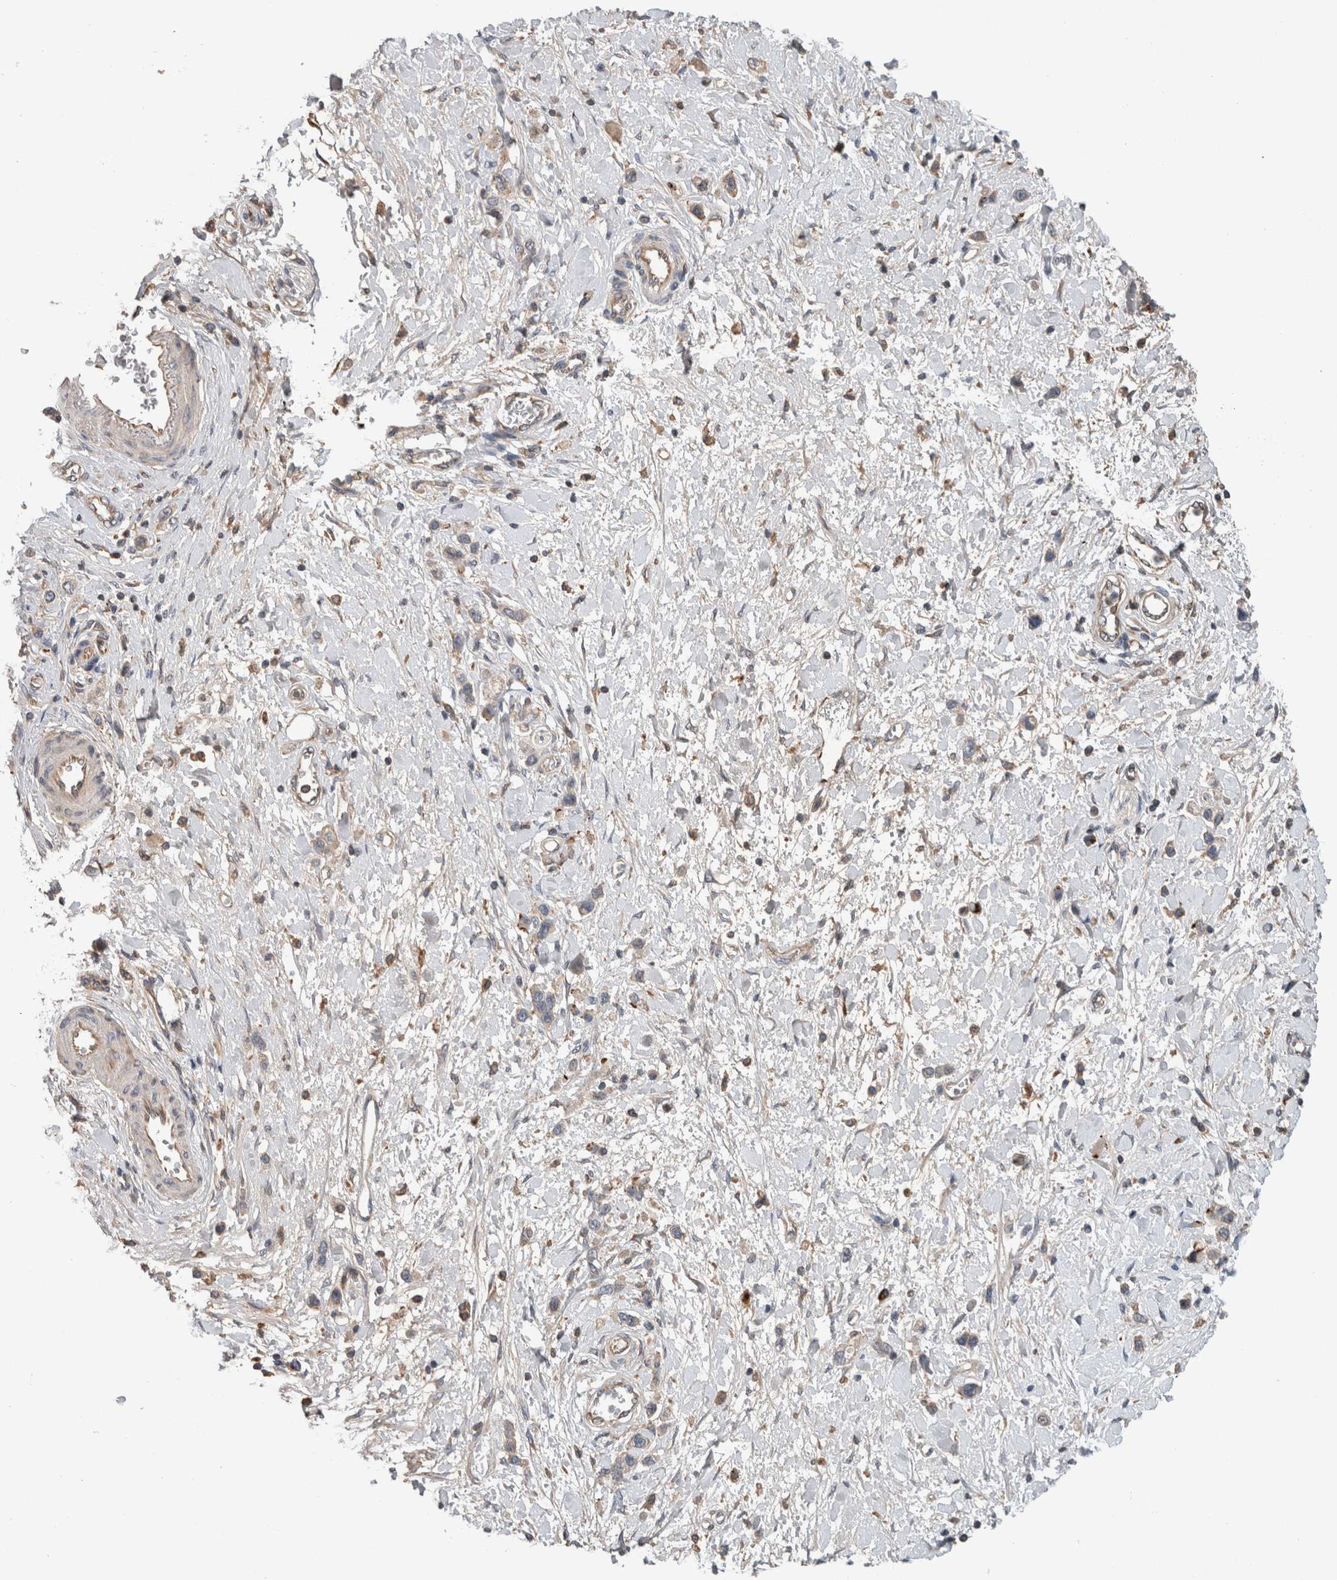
{"staining": {"intensity": "weak", "quantity": "<25%", "location": "cytoplasmic/membranous"}, "tissue": "stomach cancer", "cell_type": "Tumor cells", "image_type": "cancer", "snomed": [{"axis": "morphology", "description": "Adenocarcinoma, NOS"}, {"axis": "topography", "description": "Stomach"}], "caption": "IHC micrograph of stomach adenocarcinoma stained for a protein (brown), which reveals no expression in tumor cells.", "gene": "TARBP1", "patient": {"sex": "female", "age": 65}}